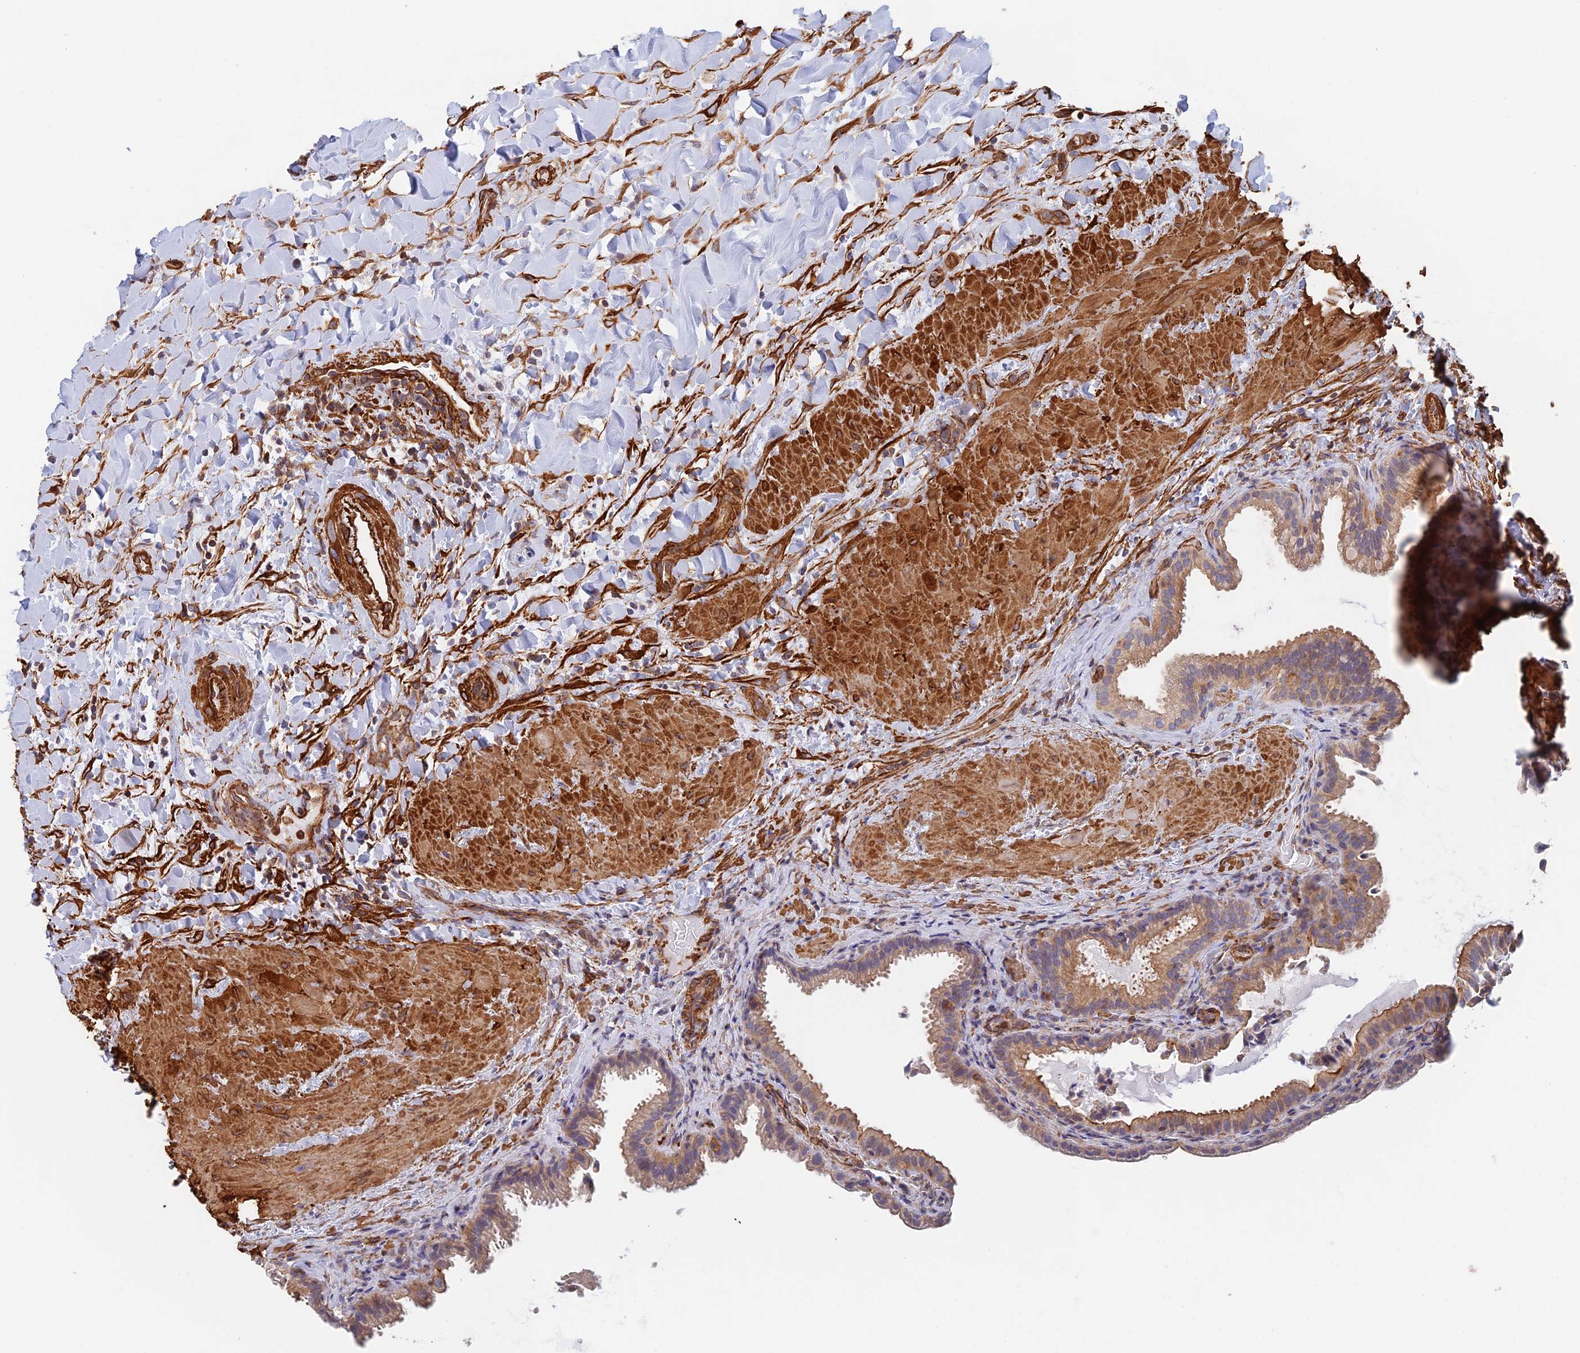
{"staining": {"intensity": "moderate", "quantity": ">75%", "location": "cytoplasmic/membranous"}, "tissue": "gallbladder", "cell_type": "Glandular cells", "image_type": "normal", "snomed": [{"axis": "morphology", "description": "Normal tissue, NOS"}, {"axis": "topography", "description": "Gallbladder"}], "caption": "Glandular cells show medium levels of moderate cytoplasmic/membranous expression in about >75% of cells in normal human gallbladder.", "gene": "PAK4", "patient": {"sex": "male", "age": 24}}